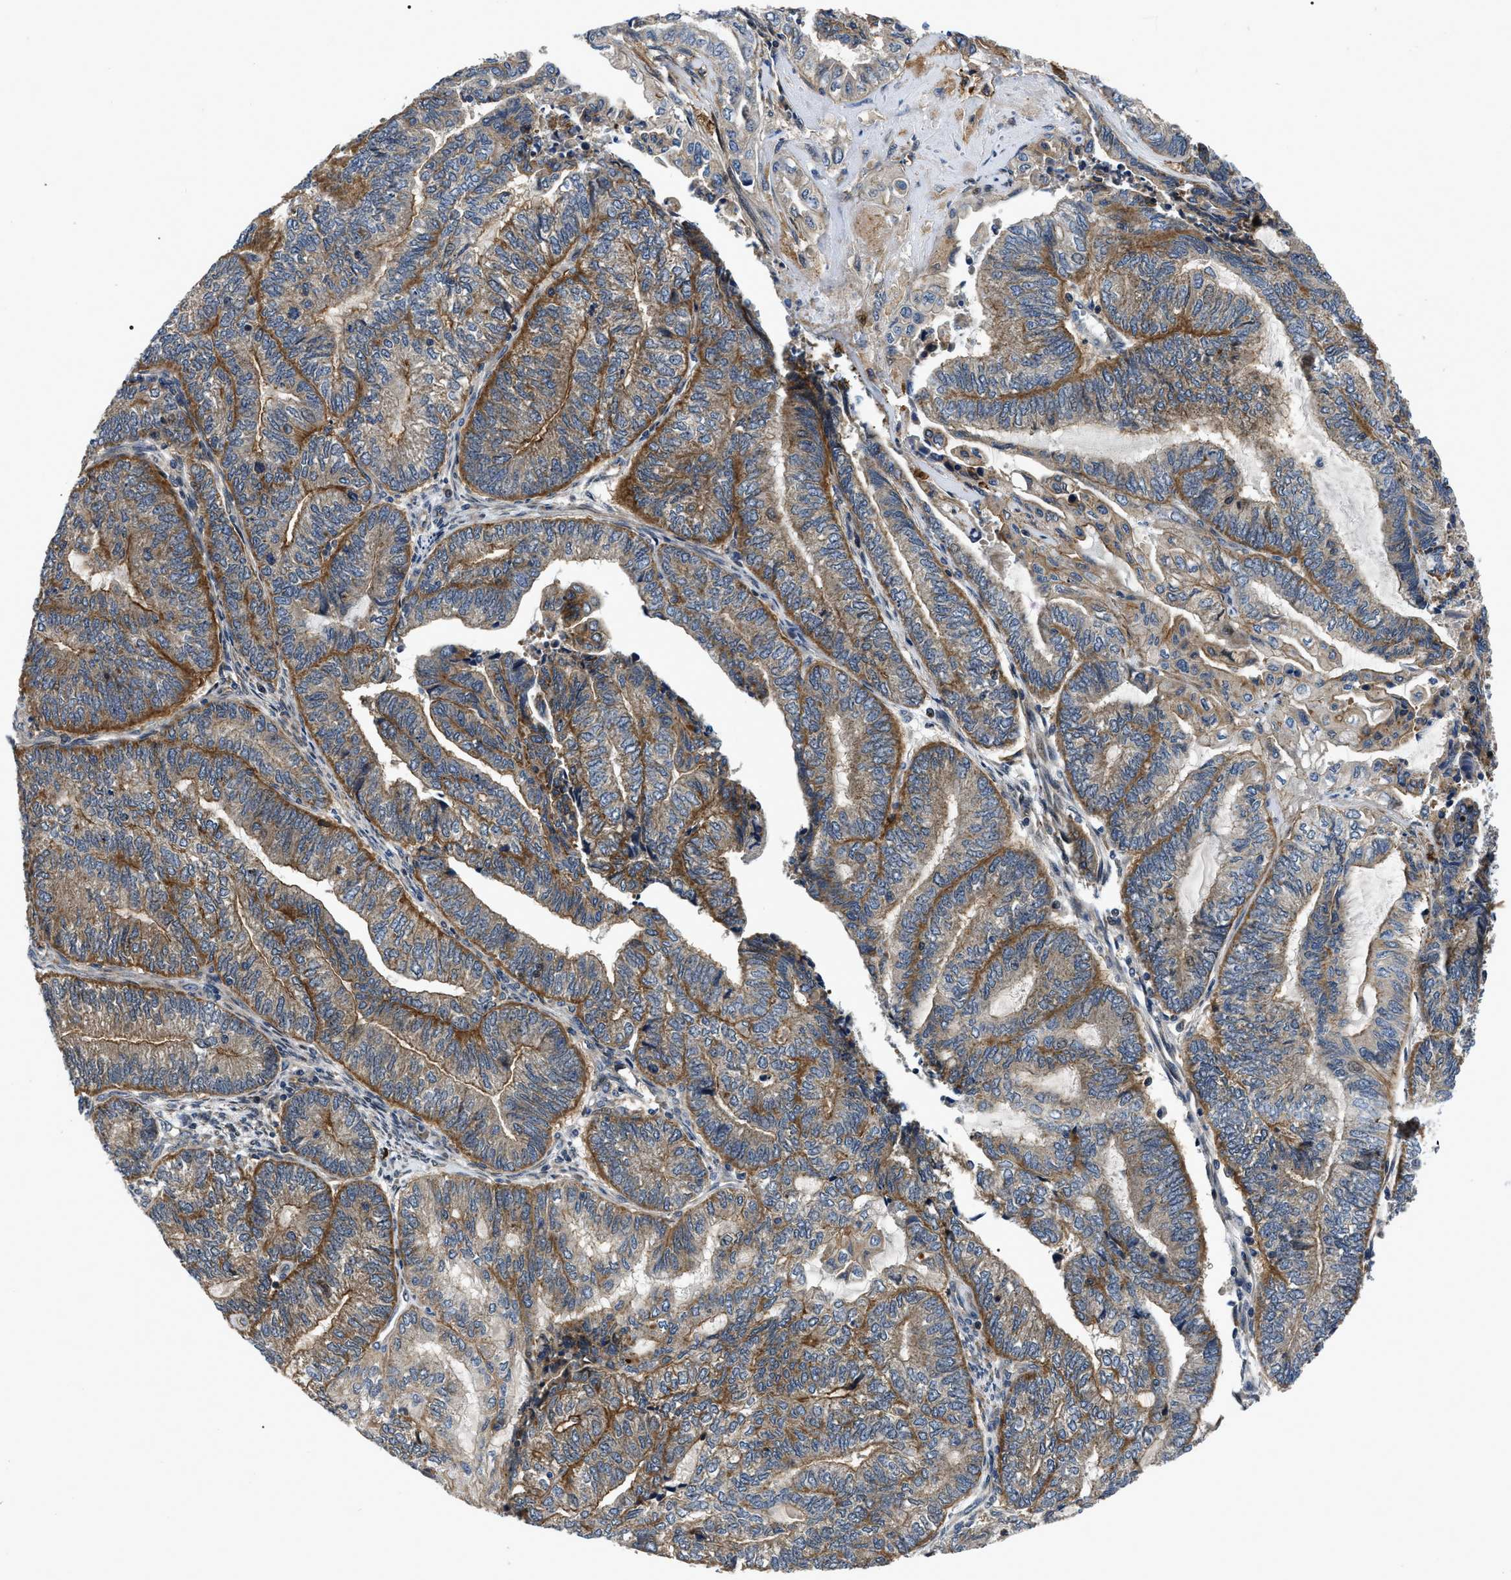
{"staining": {"intensity": "moderate", "quantity": ">75%", "location": "cytoplasmic/membranous"}, "tissue": "endometrial cancer", "cell_type": "Tumor cells", "image_type": "cancer", "snomed": [{"axis": "morphology", "description": "Adenocarcinoma, NOS"}, {"axis": "topography", "description": "Uterus"}, {"axis": "topography", "description": "Endometrium"}], "caption": "Tumor cells reveal medium levels of moderate cytoplasmic/membranous staining in approximately >75% of cells in human endometrial adenocarcinoma.", "gene": "PPWD1", "patient": {"sex": "female", "age": 70}}